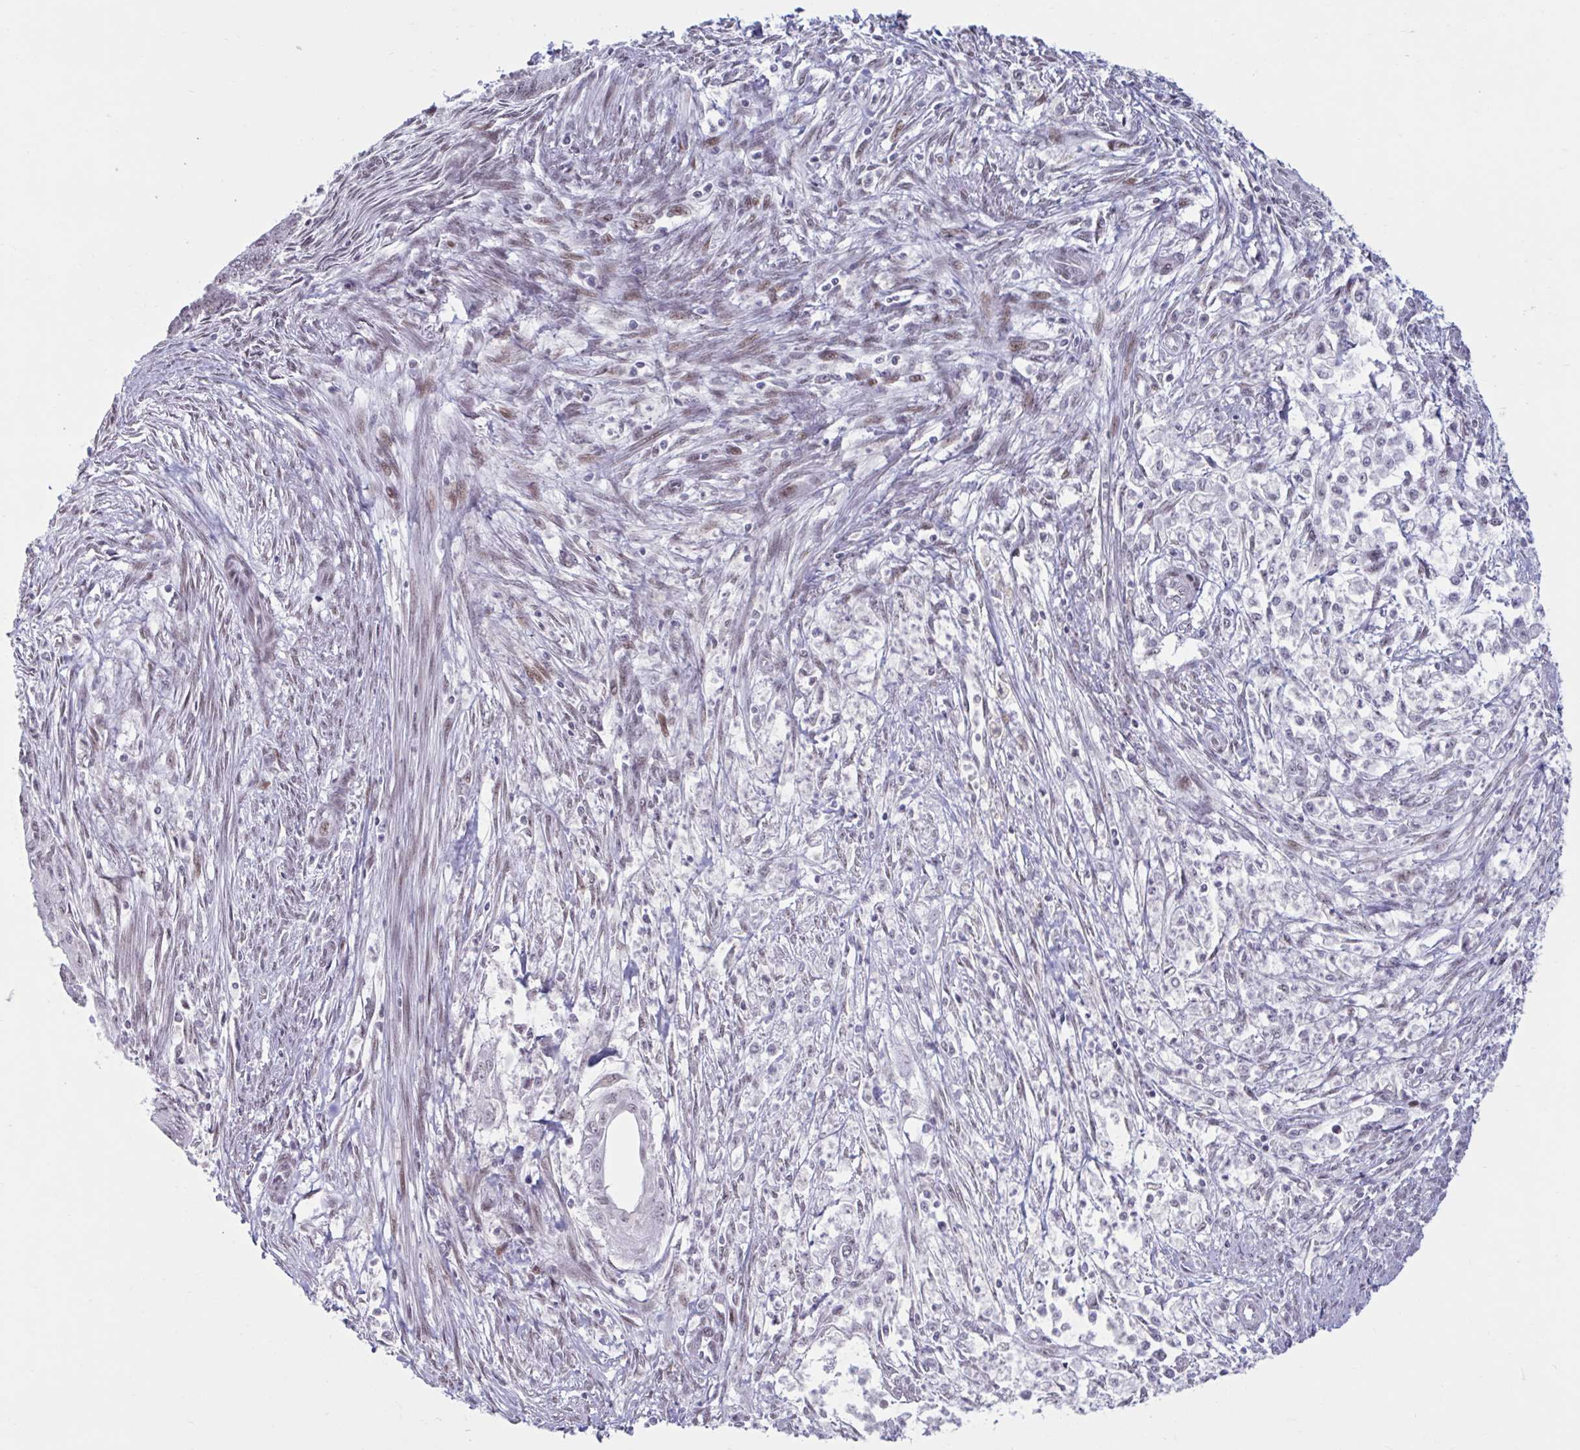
{"staining": {"intensity": "negative", "quantity": "none", "location": "none"}, "tissue": "endometrial cancer", "cell_type": "Tumor cells", "image_type": "cancer", "snomed": [{"axis": "morphology", "description": "Adenocarcinoma, NOS"}, {"axis": "topography", "description": "Endometrium"}], "caption": "This is a micrograph of immunohistochemistry staining of adenocarcinoma (endometrial), which shows no expression in tumor cells.", "gene": "HSD17B6", "patient": {"sex": "female", "age": 73}}